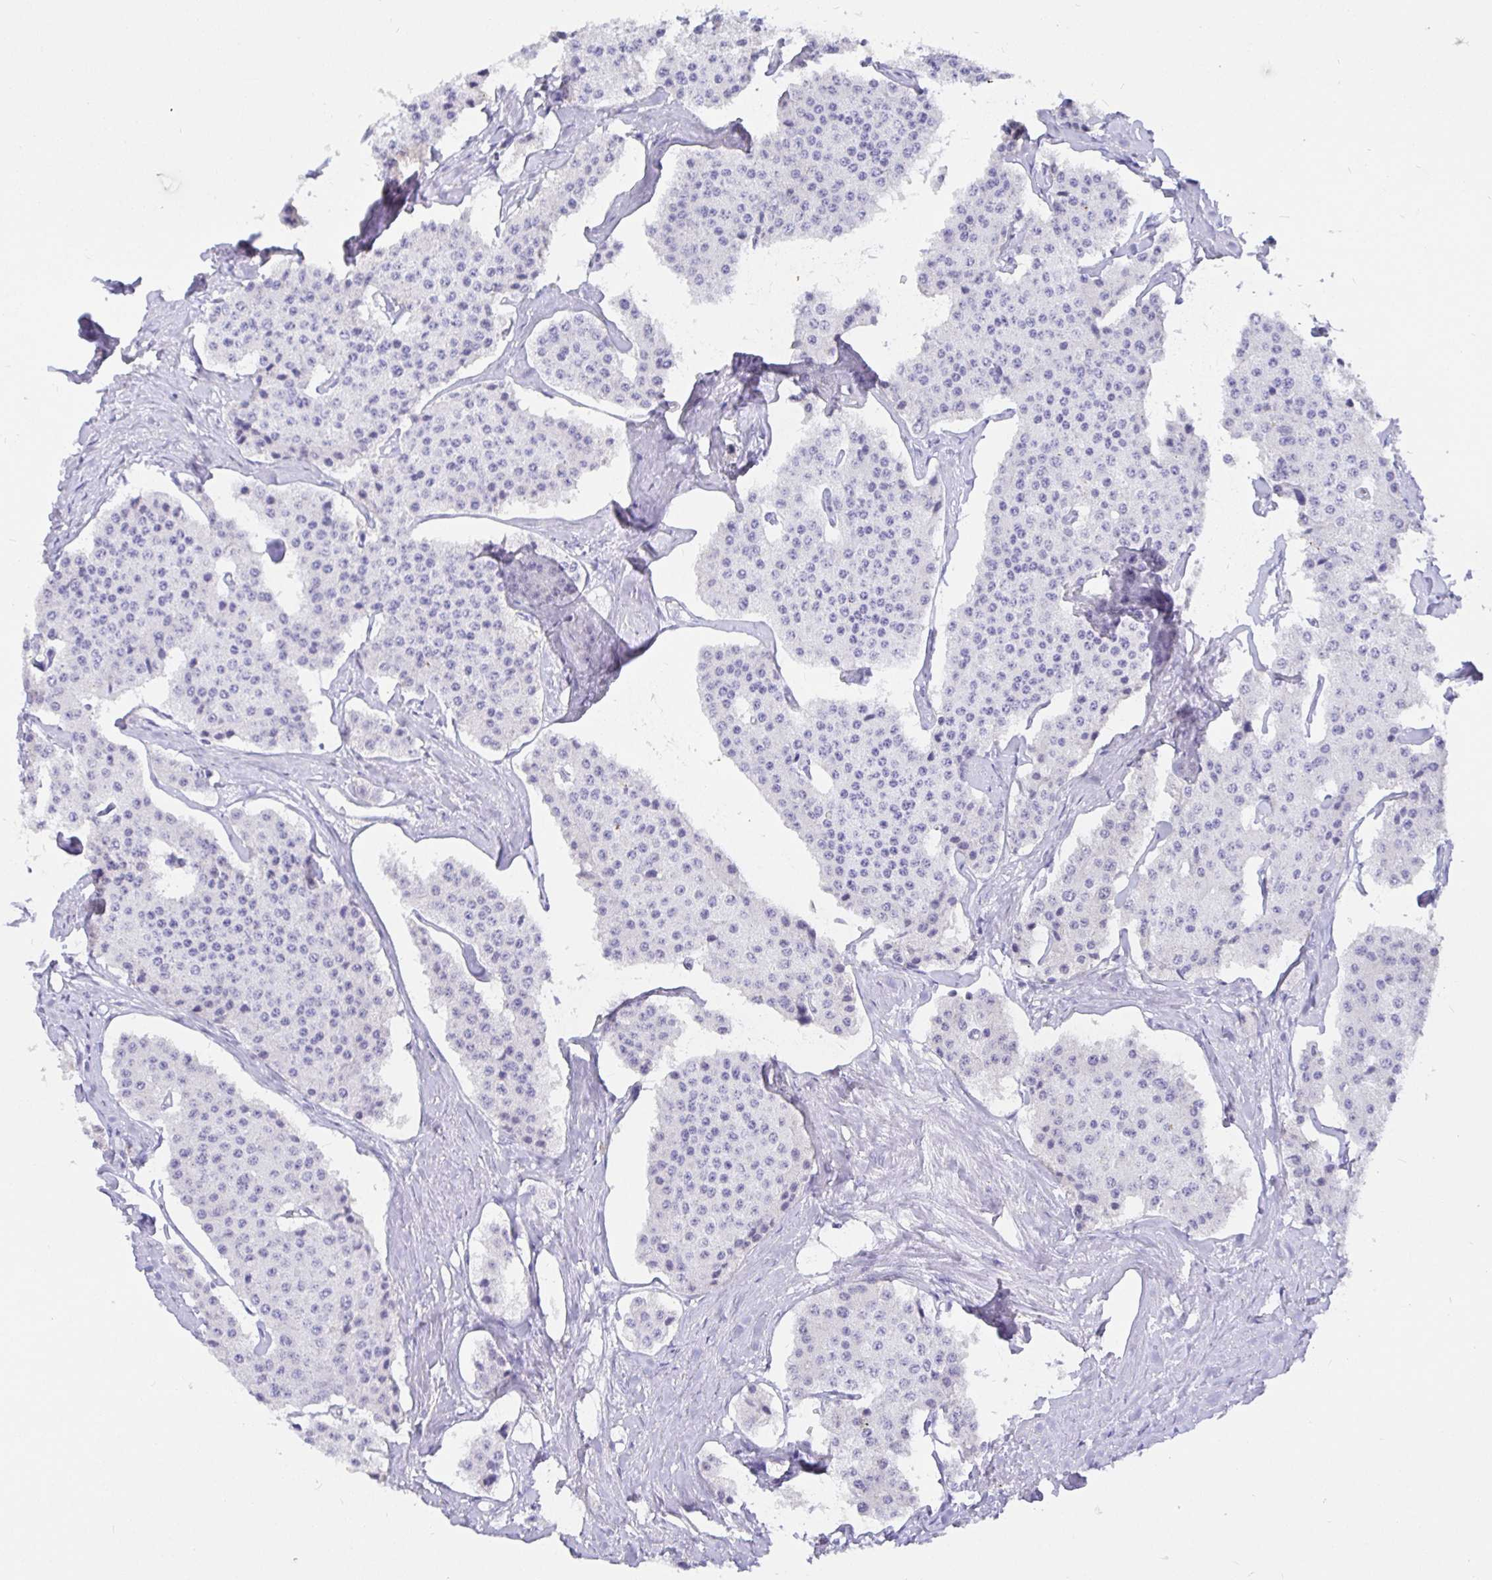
{"staining": {"intensity": "negative", "quantity": "none", "location": "none"}, "tissue": "carcinoid", "cell_type": "Tumor cells", "image_type": "cancer", "snomed": [{"axis": "morphology", "description": "Carcinoid, malignant, NOS"}, {"axis": "topography", "description": "Small intestine"}], "caption": "There is no significant expression in tumor cells of carcinoid.", "gene": "EZHIP", "patient": {"sex": "female", "age": 65}}